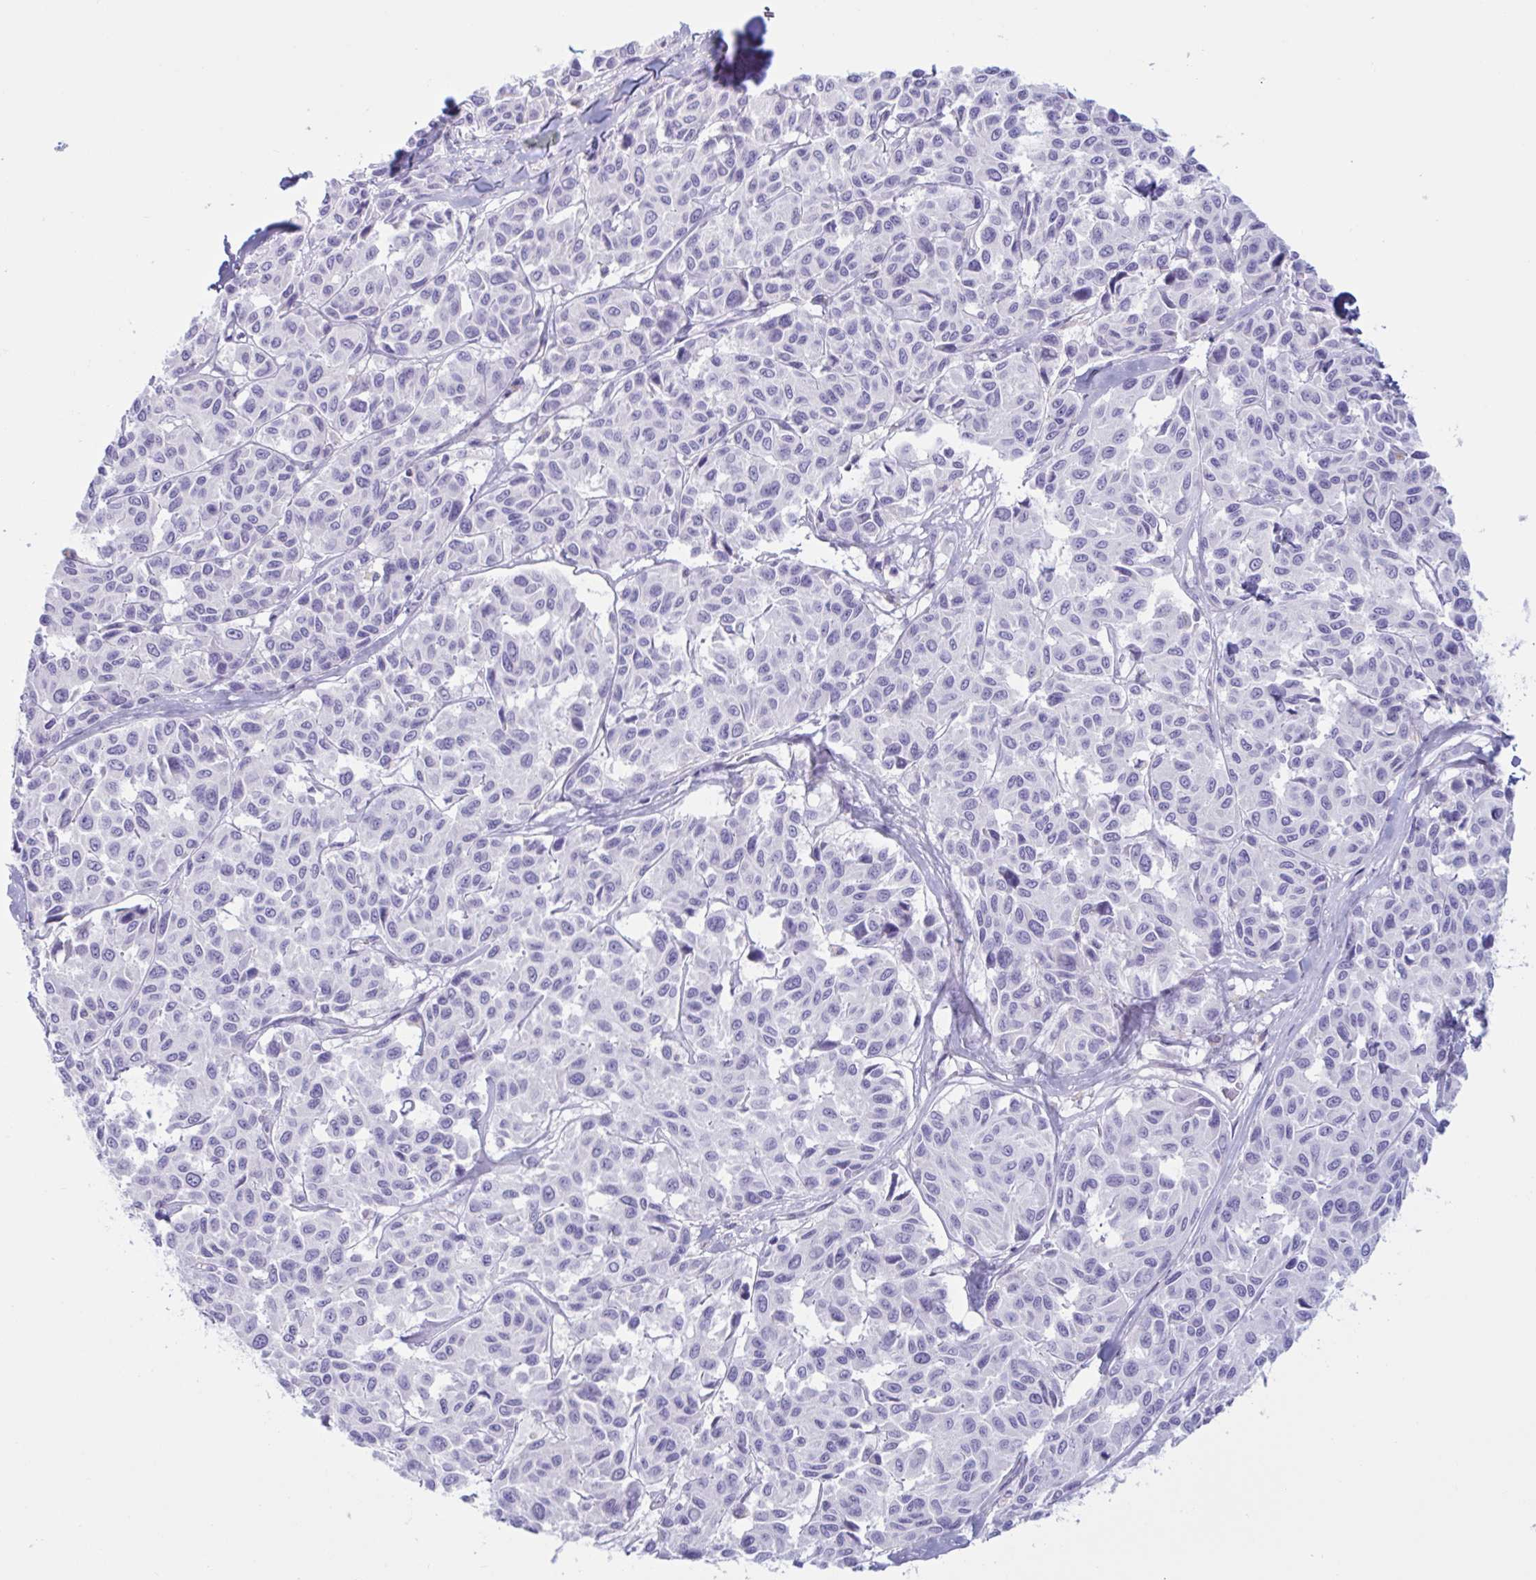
{"staining": {"intensity": "negative", "quantity": "none", "location": "none"}, "tissue": "melanoma", "cell_type": "Tumor cells", "image_type": "cancer", "snomed": [{"axis": "morphology", "description": "Malignant melanoma, NOS"}, {"axis": "topography", "description": "Skin"}], "caption": "This histopathology image is of malignant melanoma stained with immunohistochemistry to label a protein in brown with the nuclei are counter-stained blue. There is no expression in tumor cells. (Stains: DAB (3,3'-diaminobenzidine) immunohistochemistry with hematoxylin counter stain, Microscopy: brightfield microscopy at high magnification).", "gene": "XCL1", "patient": {"sex": "female", "age": 66}}